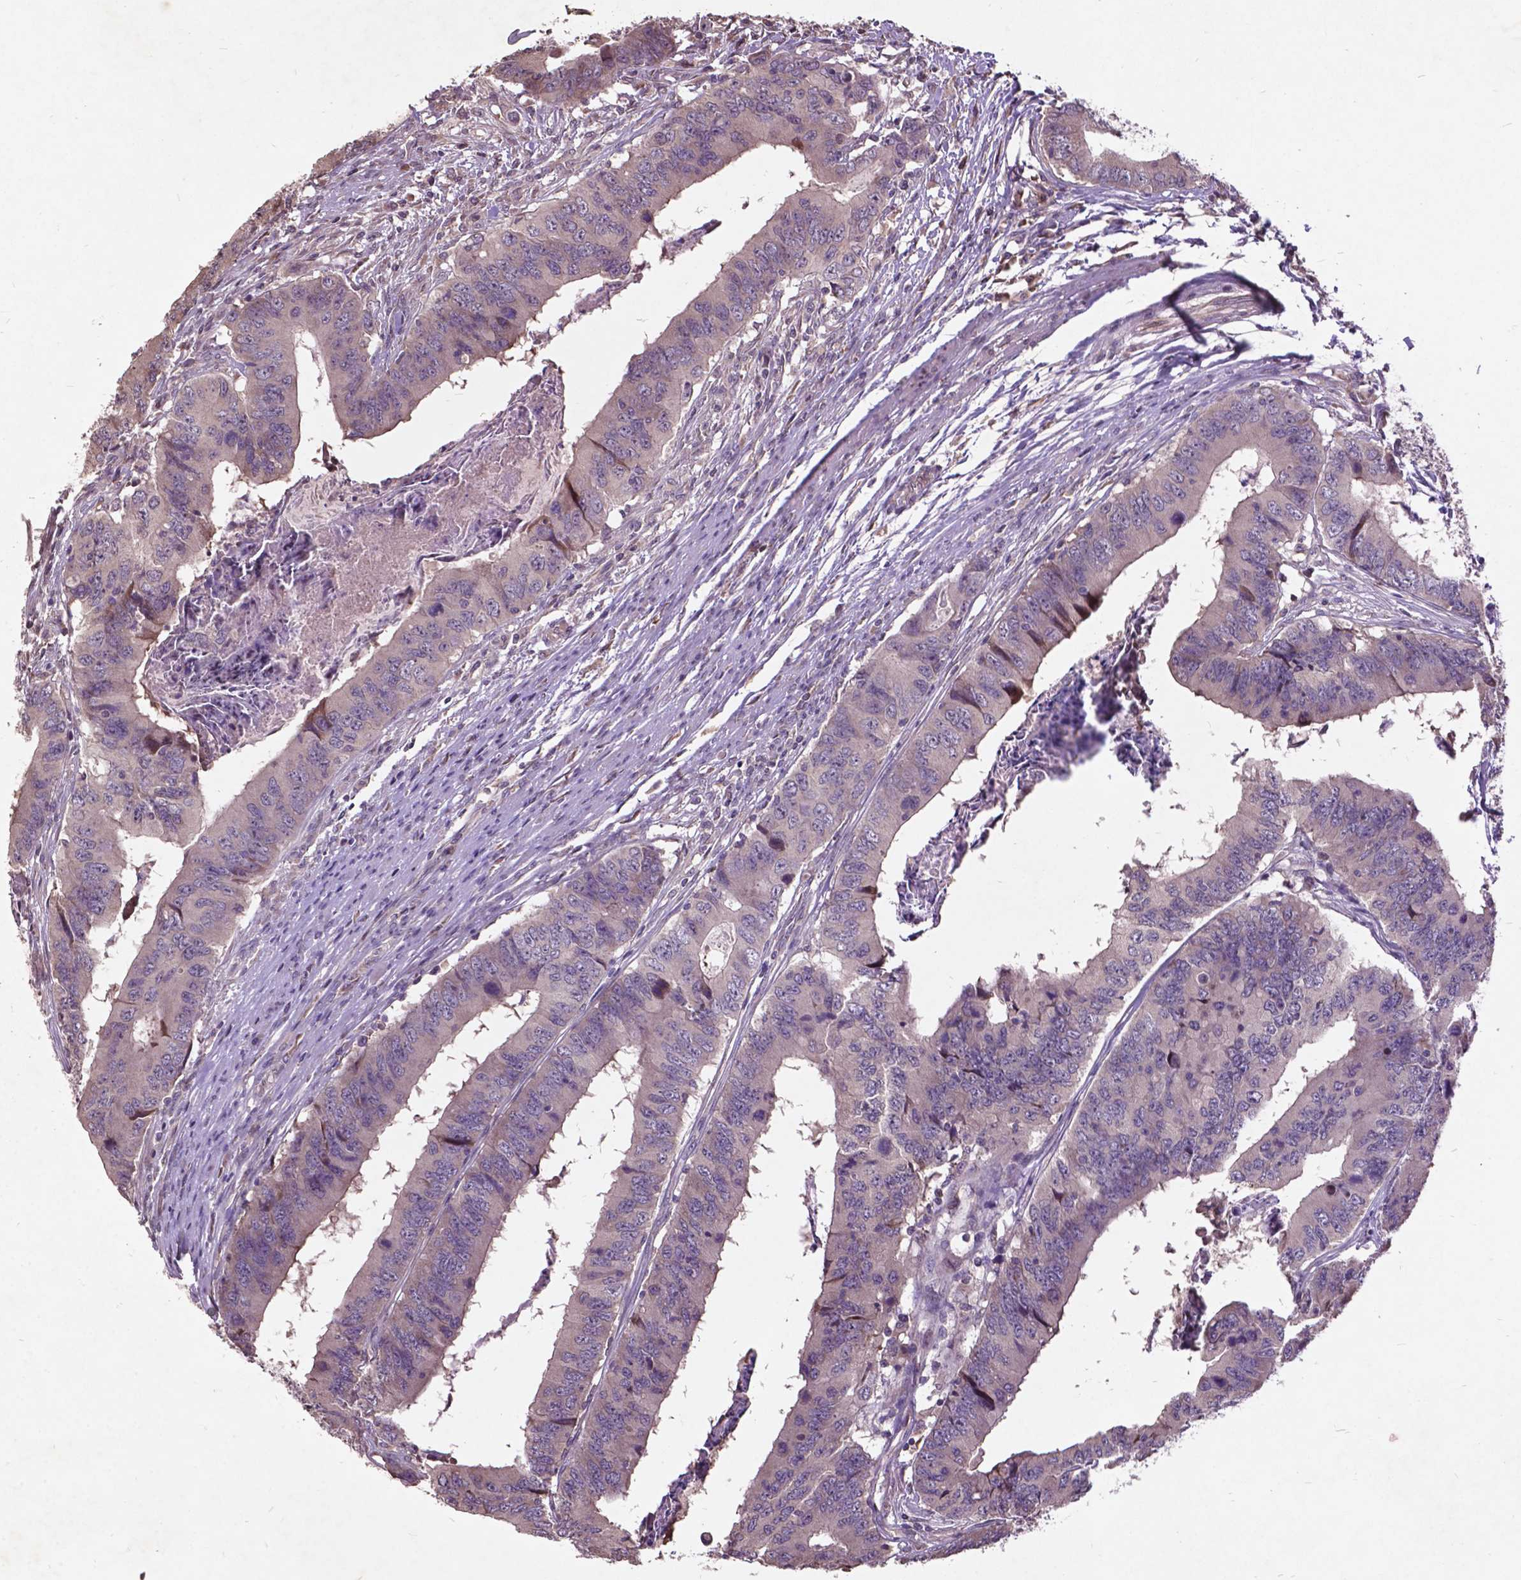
{"staining": {"intensity": "negative", "quantity": "none", "location": "none"}, "tissue": "colorectal cancer", "cell_type": "Tumor cells", "image_type": "cancer", "snomed": [{"axis": "morphology", "description": "Adenocarcinoma, NOS"}, {"axis": "topography", "description": "Colon"}], "caption": "The photomicrograph displays no staining of tumor cells in colorectal adenocarcinoma.", "gene": "AP1S3", "patient": {"sex": "male", "age": 53}}